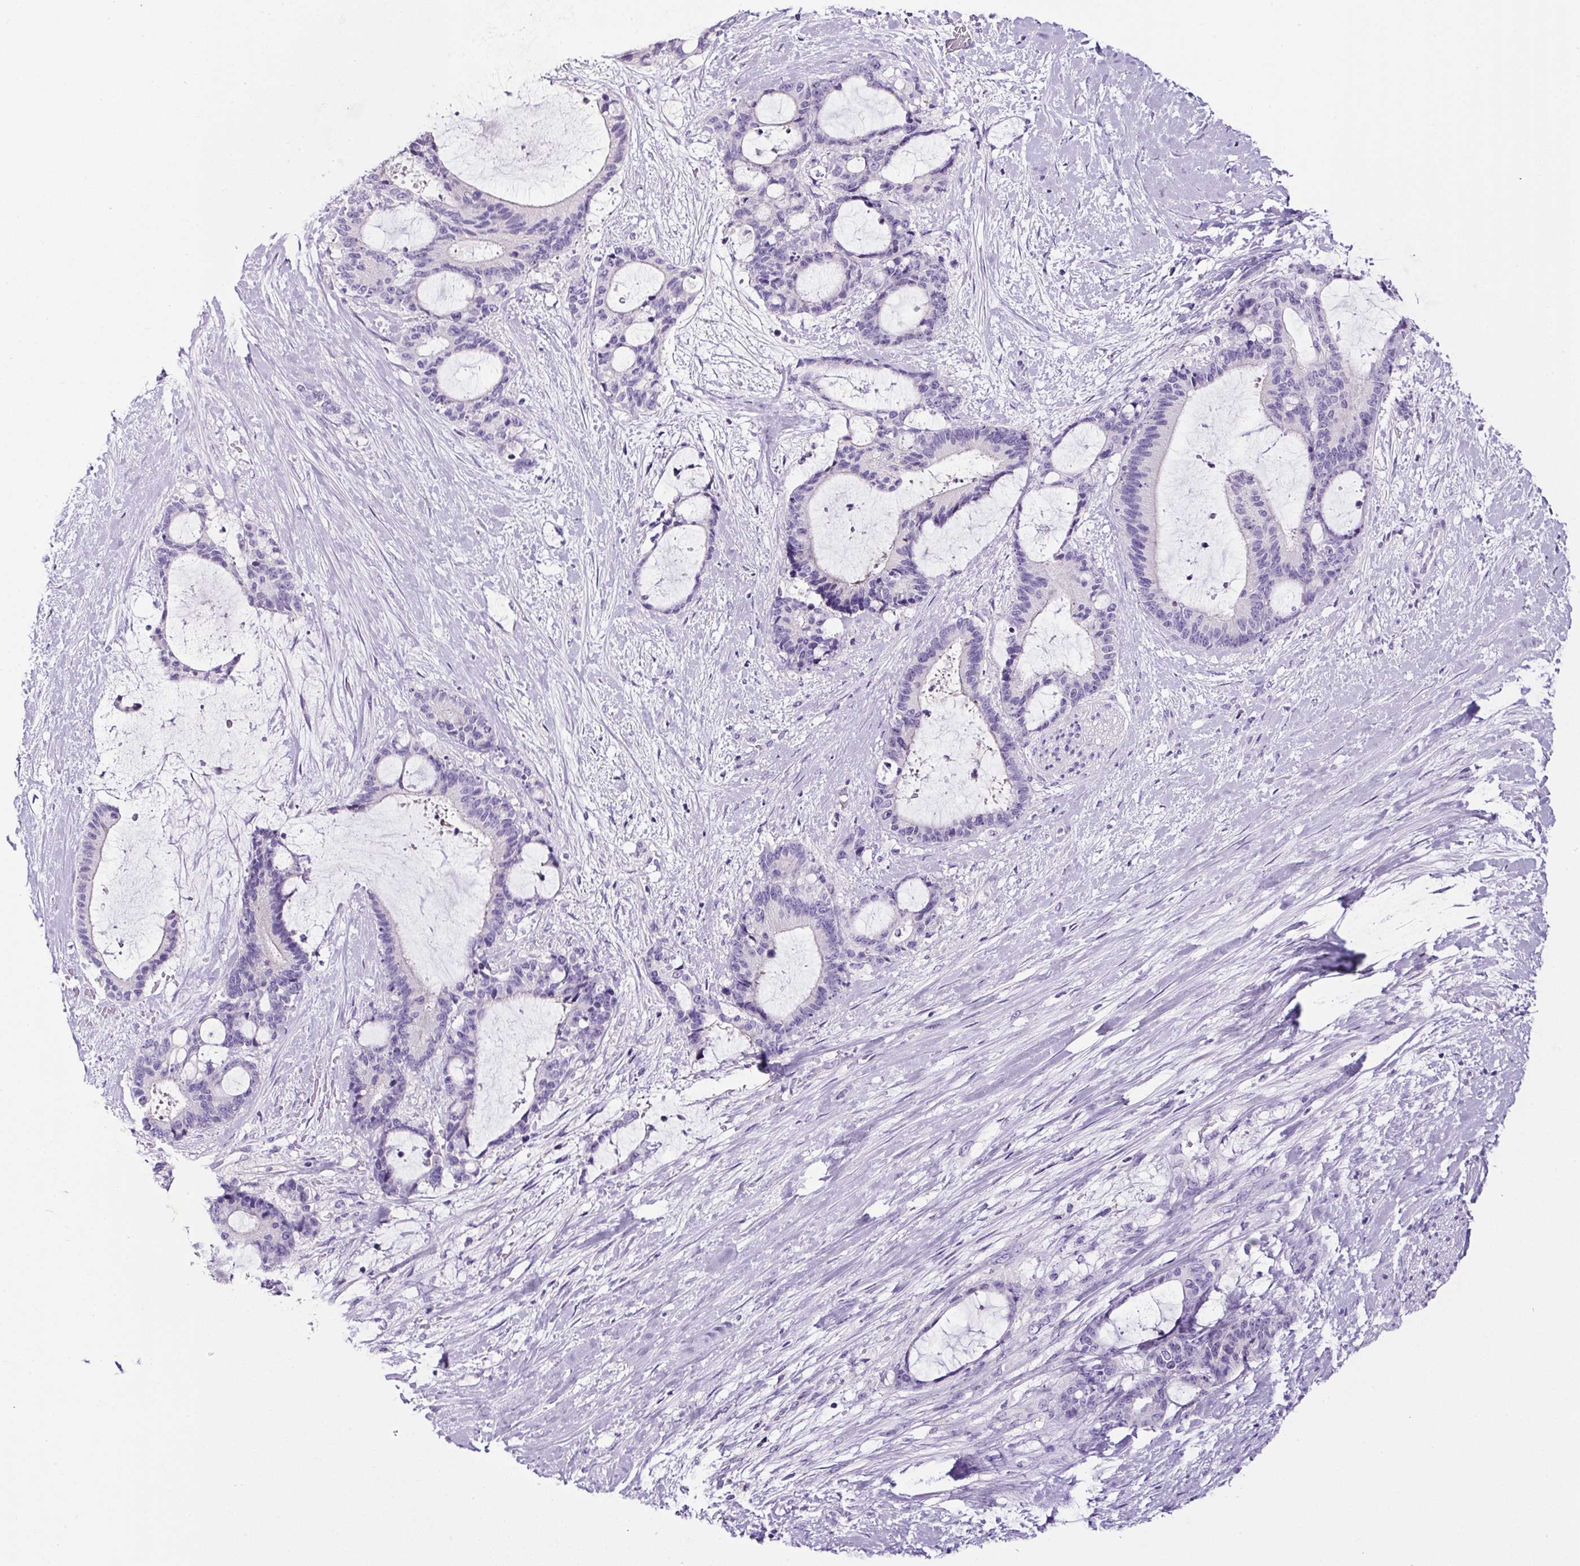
{"staining": {"intensity": "negative", "quantity": "none", "location": "none"}, "tissue": "liver cancer", "cell_type": "Tumor cells", "image_type": "cancer", "snomed": [{"axis": "morphology", "description": "Normal tissue, NOS"}, {"axis": "morphology", "description": "Cholangiocarcinoma"}, {"axis": "topography", "description": "Liver"}, {"axis": "topography", "description": "Peripheral nerve tissue"}], "caption": "DAB (3,3'-diaminobenzidine) immunohistochemical staining of human liver cancer displays no significant positivity in tumor cells. The staining is performed using DAB brown chromogen with nuclei counter-stained in using hematoxylin.", "gene": "SP8", "patient": {"sex": "female", "age": 73}}